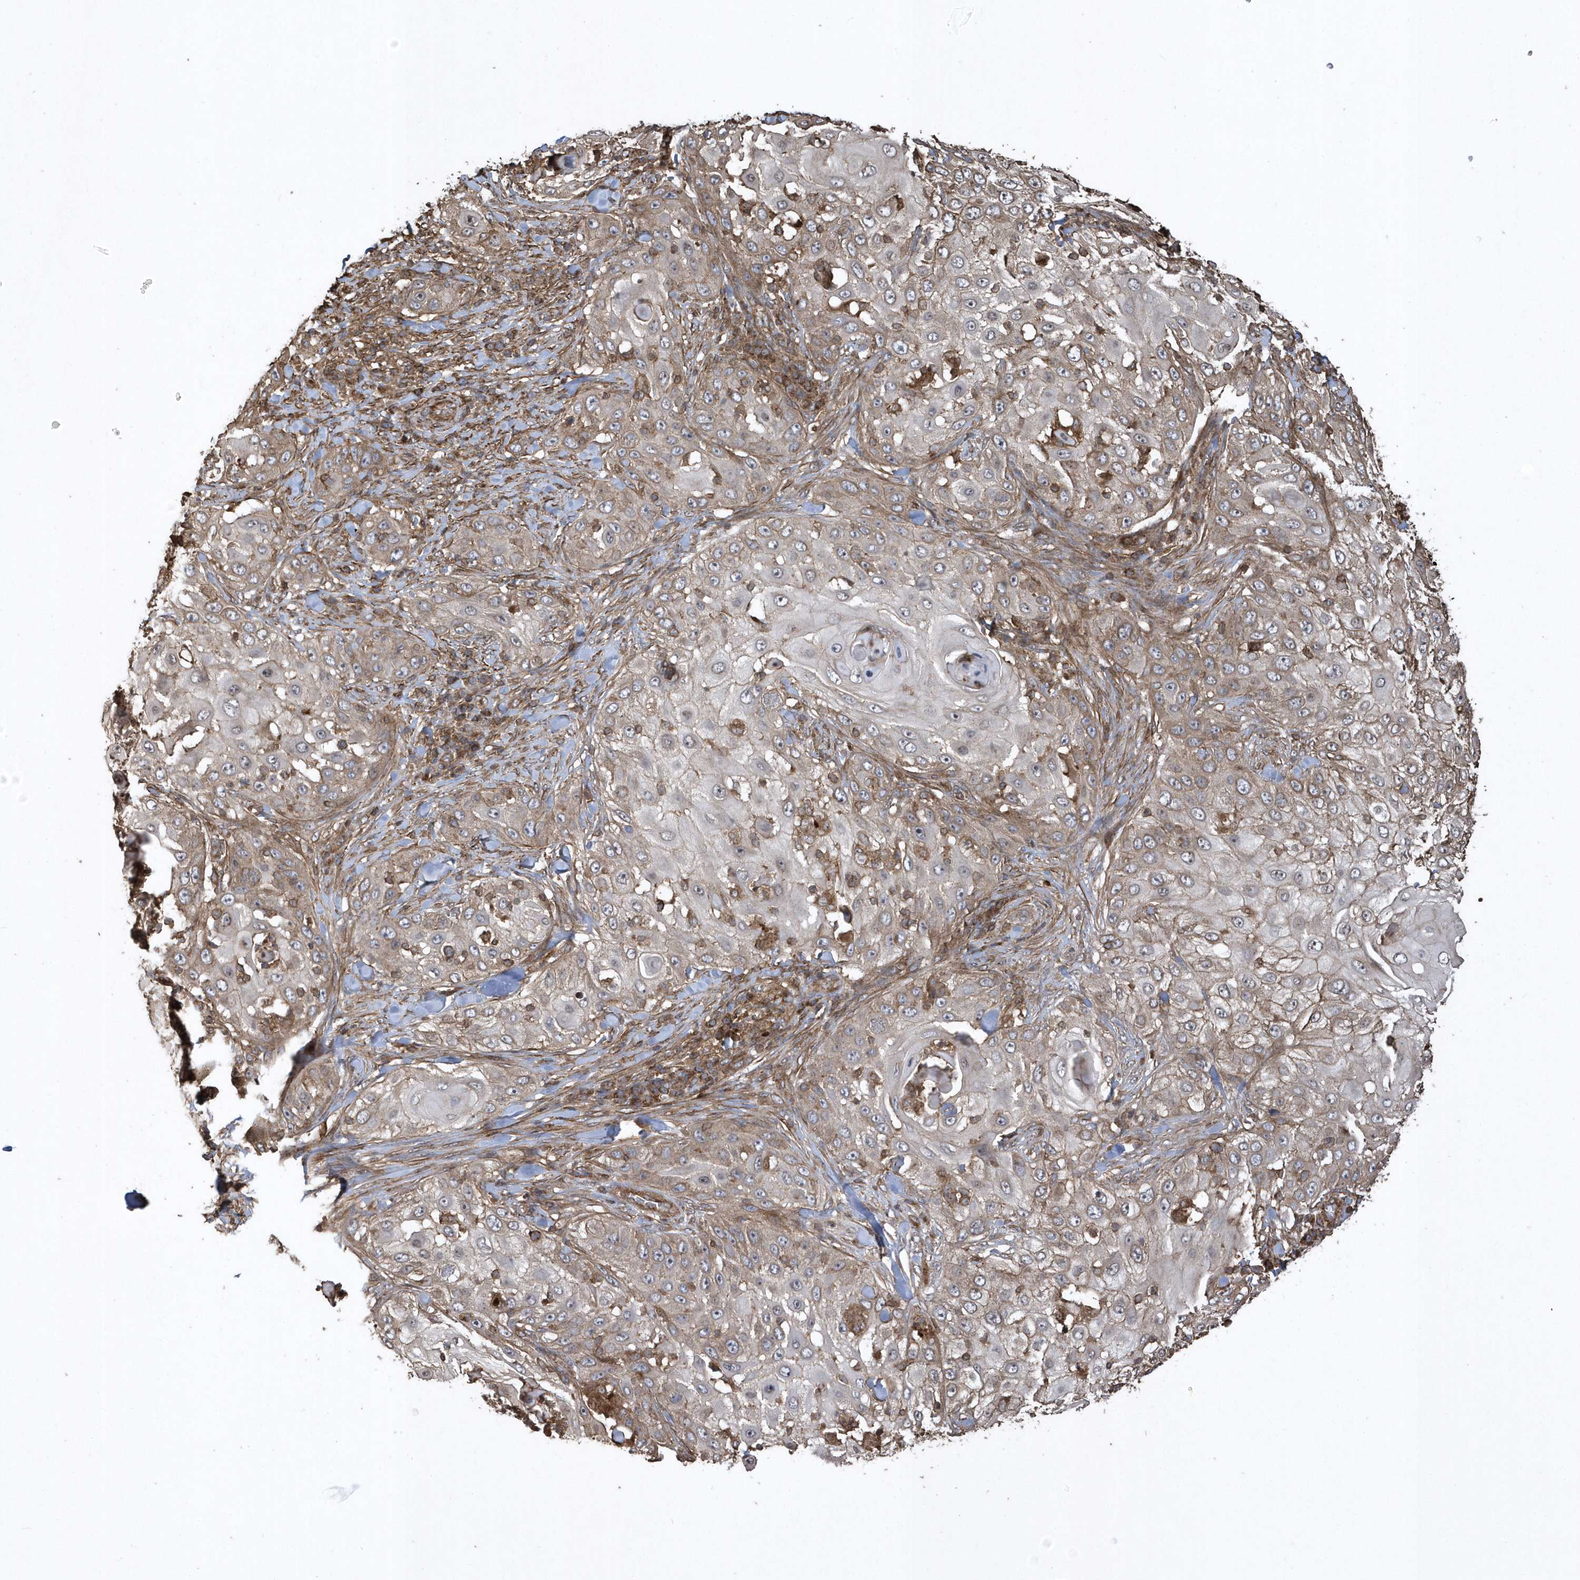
{"staining": {"intensity": "negative", "quantity": "none", "location": "none"}, "tissue": "skin cancer", "cell_type": "Tumor cells", "image_type": "cancer", "snomed": [{"axis": "morphology", "description": "Squamous cell carcinoma, NOS"}, {"axis": "topography", "description": "Skin"}], "caption": "This is a photomicrograph of immunohistochemistry staining of skin cancer (squamous cell carcinoma), which shows no positivity in tumor cells. The staining was performed using DAB (3,3'-diaminobenzidine) to visualize the protein expression in brown, while the nuclei were stained in blue with hematoxylin (Magnification: 20x).", "gene": "SENP8", "patient": {"sex": "female", "age": 44}}